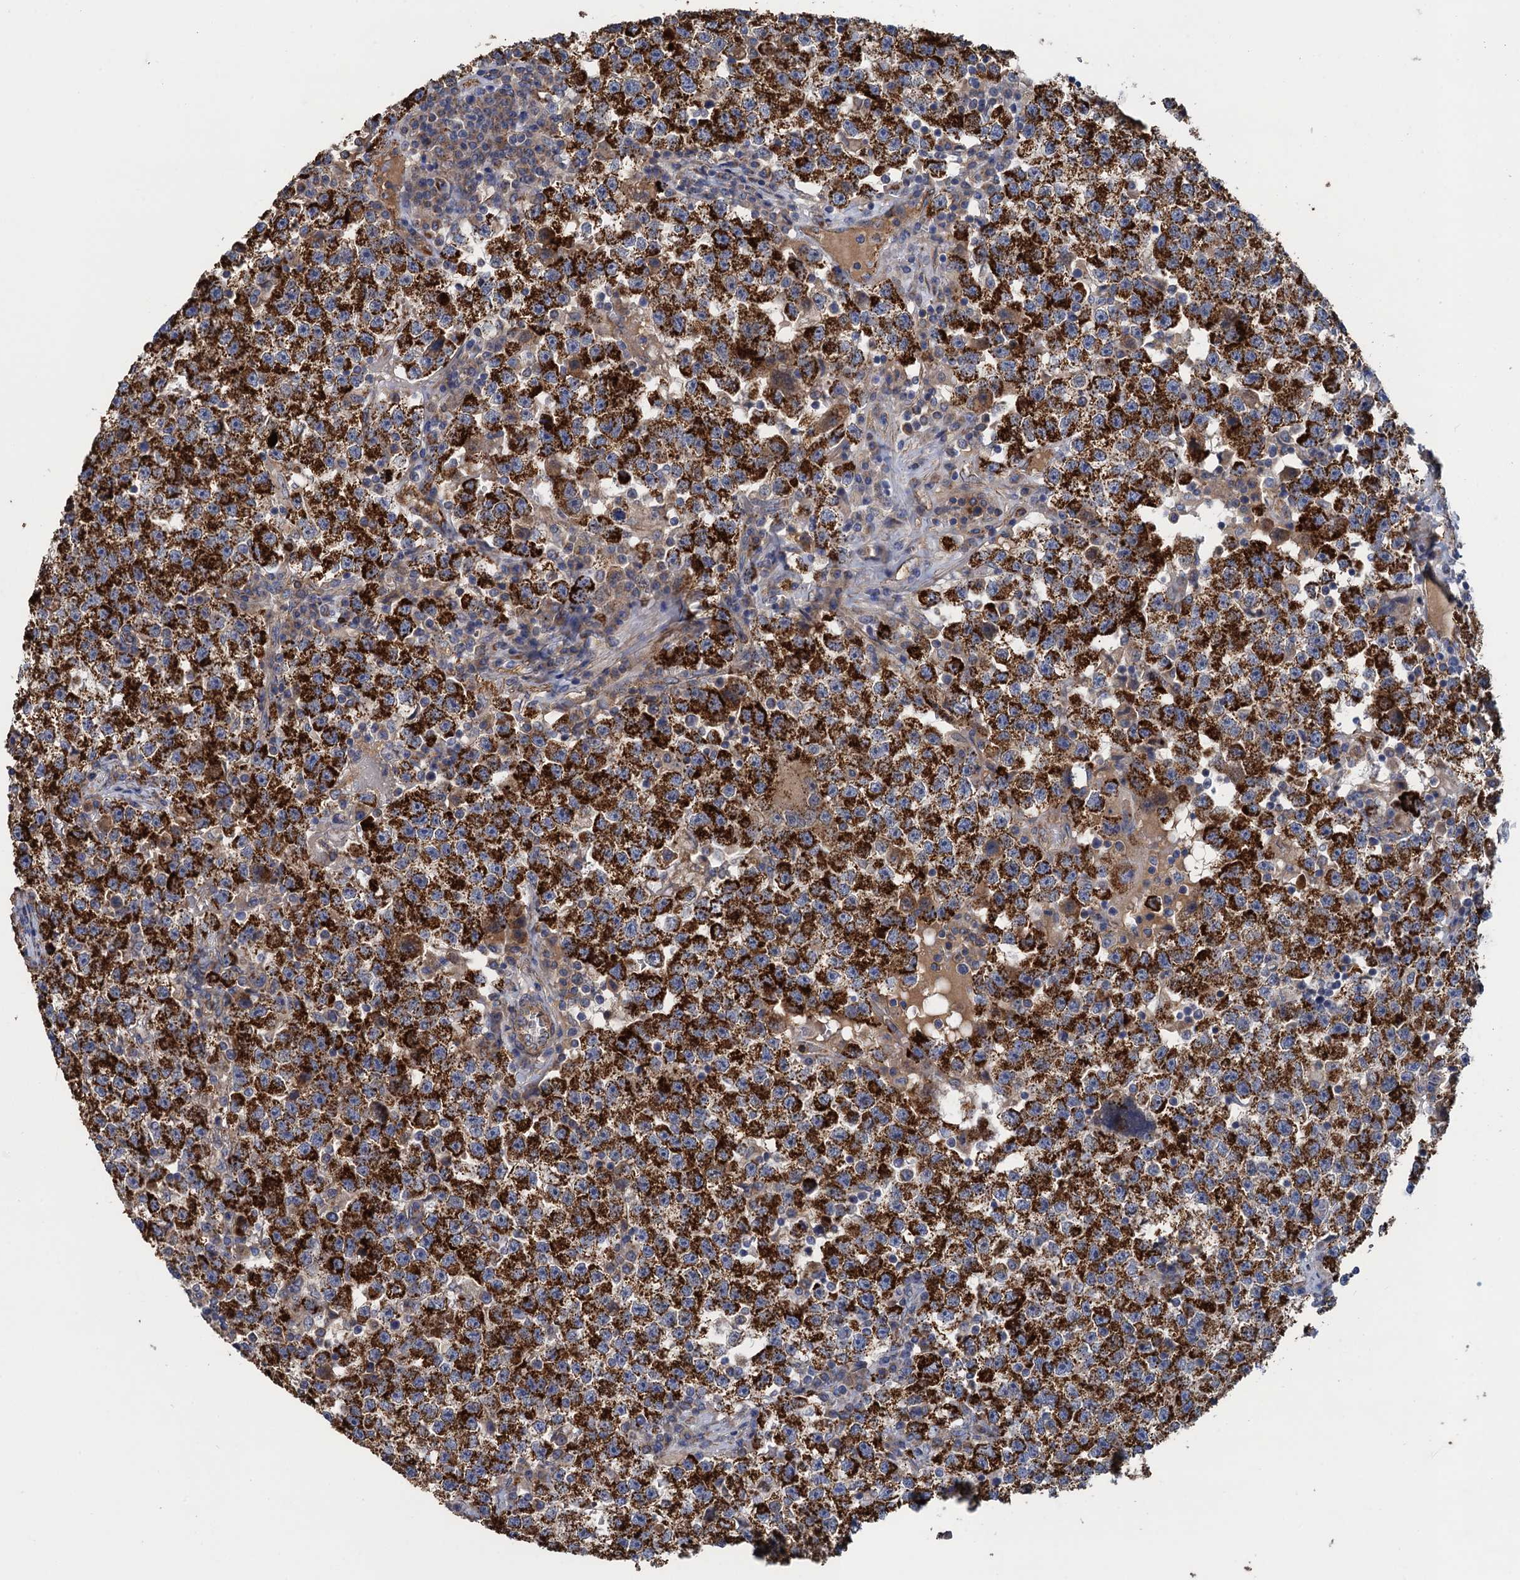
{"staining": {"intensity": "strong", "quantity": ">75%", "location": "cytoplasmic/membranous"}, "tissue": "testis cancer", "cell_type": "Tumor cells", "image_type": "cancer", "snomed": [{"axis": "morphology", "description": "Seminoma, NOS"}, {"axis": "topography", "description": "Testis"}], "caption": "Protein staining by IHC demonstrates strong cytoplasmic/membranous positivity in approximately >75% of tumor cells in testis seminoma.", "gene": "GCSH", "patient": {"sex": "male", "age": 22}}